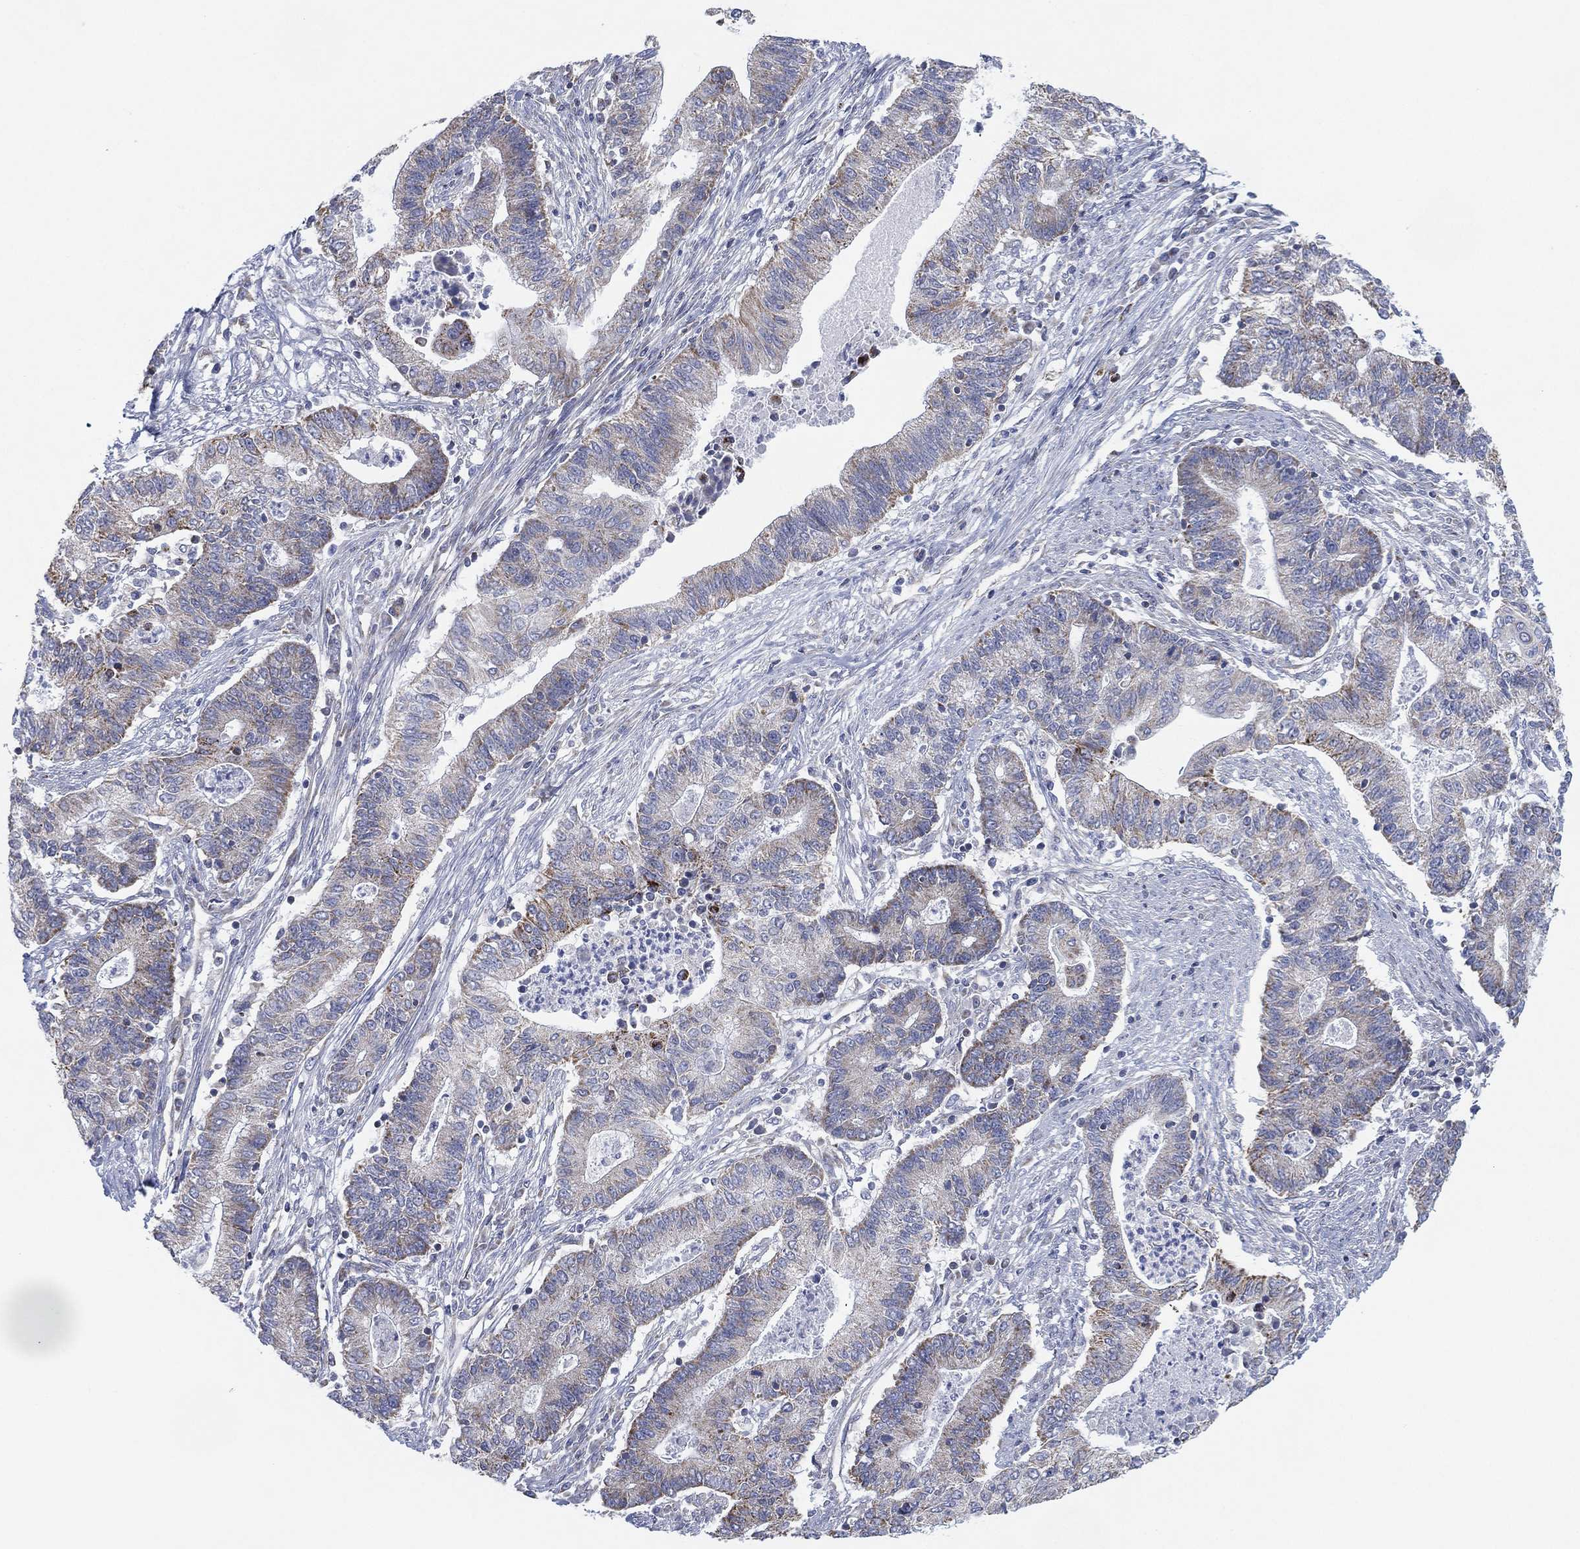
{"staining": {"intensity": "moderate", "quantity": "<25%", "location": "cytoplasmic/membranous"}, "tissue": "endometrial cancer", "cell_type": "Tumor cells", "image_type": "cancer", "snomed": [{"axis": "morphology", "description": "Adenocarcinoma, NOS"}, {"axis": "topography", "description": "Uterus"}, {"axis": "topography", "description": "Endometrium"}], "caption": "This photomicrograph shows IHC staining of human endometrial cancer (adenocarcinoma), with low moderate cytoplasmic/membranous staining in approximately <25% of tumor cells.", "gene": "INA", "patient": {"sex": "female", "age": 54}}